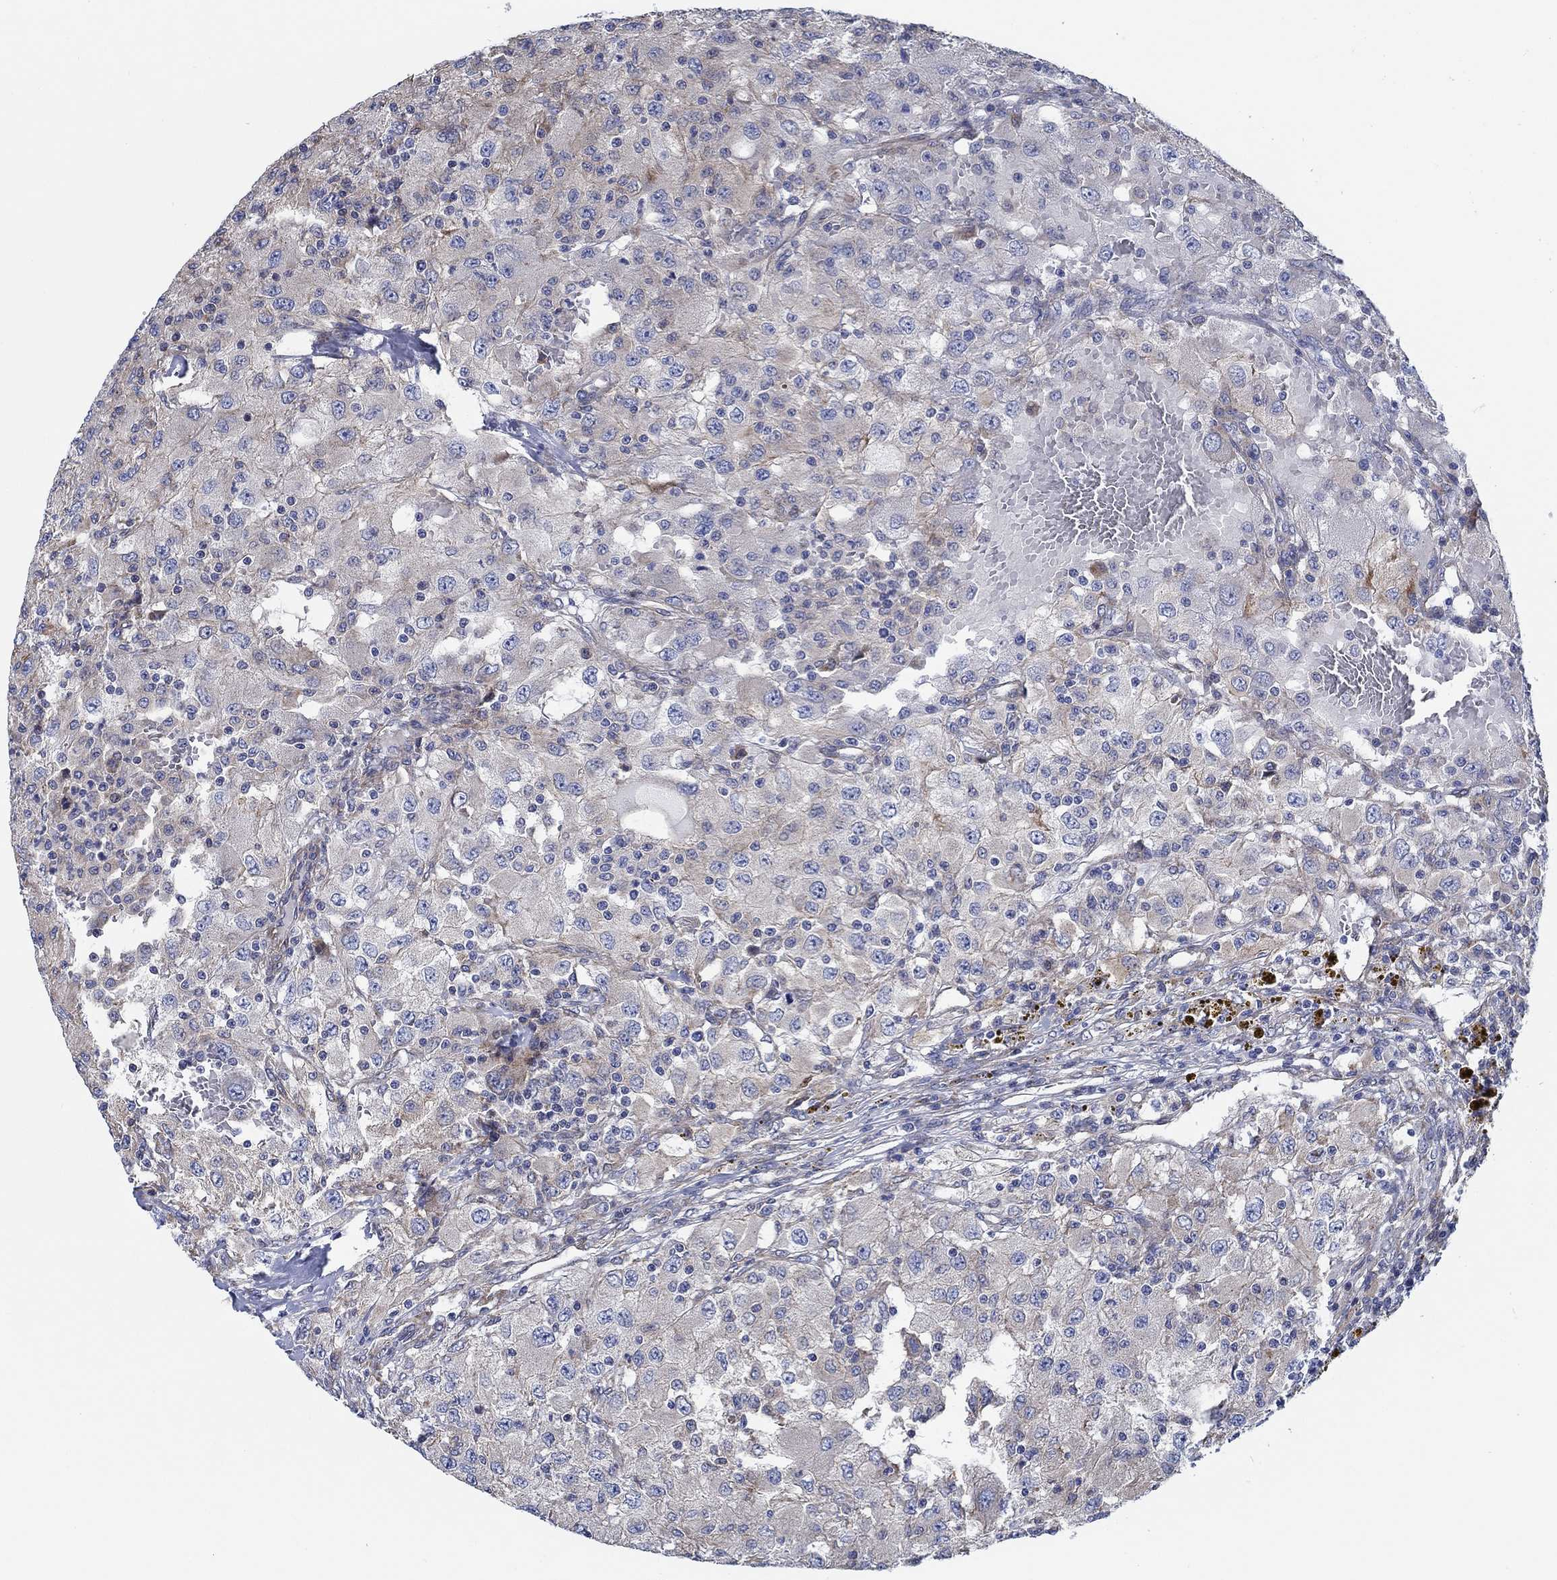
{"staining": {"intensity": "weak", "quantity": "<25%", "location": "cytoplasmic/membranous"}, "tissue": "renal cancer", "cell_type": "Tumor cells", "image_type": "cancer", "snomed": [{"axis": "morphology", "description": "Adenocarcinoma, NOS"}, {"axis": "topography", "description": "Kidney"}], "caption": "This is a image of immunohistochemistry staining of renal cancer, which shows no positivity in tumor cells. (Immunohistochemistry (ihc), brightfield microscopy, high magnification).", "gene": "FMN1", "patient": {"sex": "female", "age": 67}}